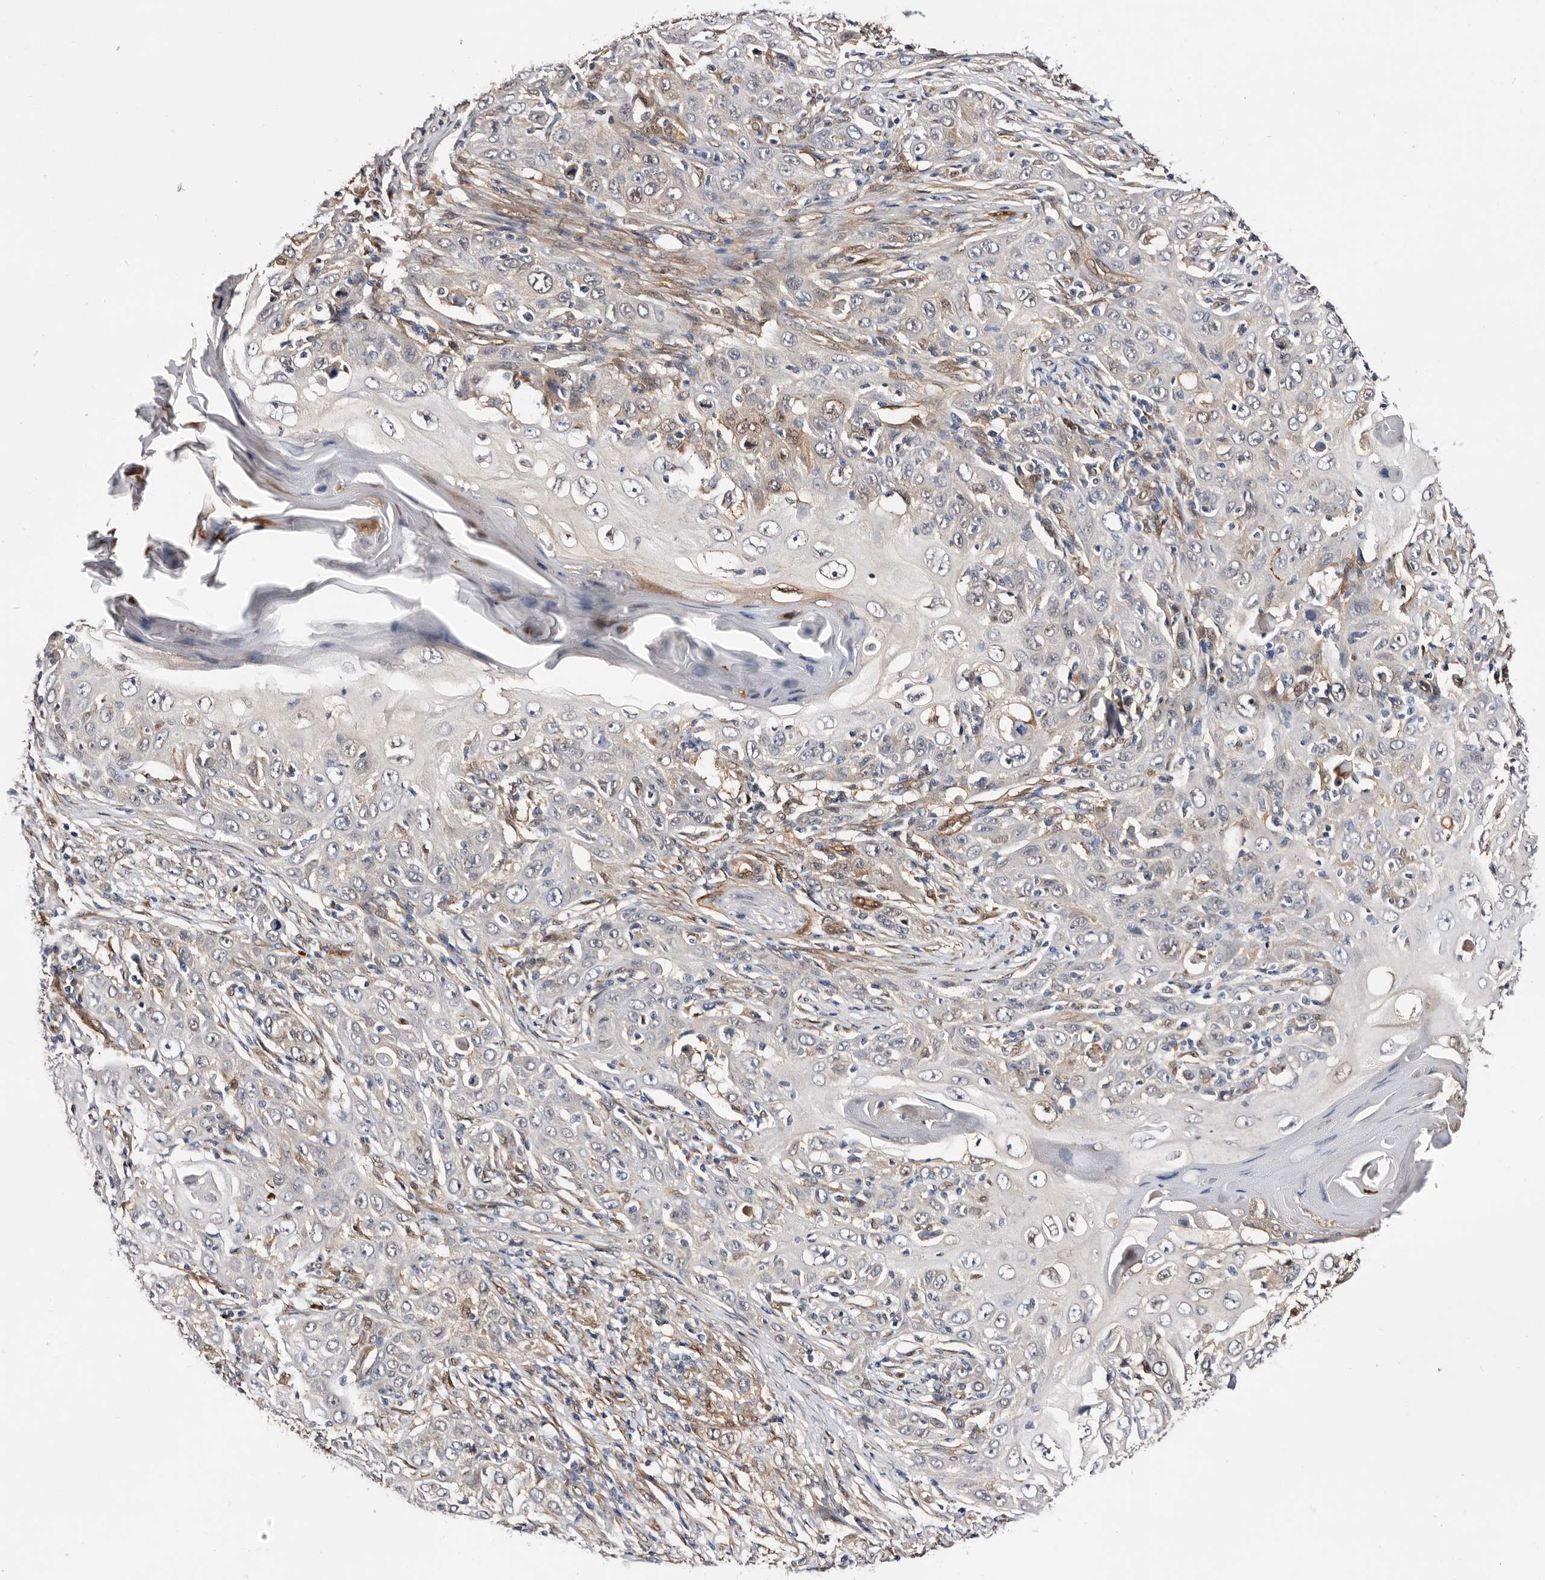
{"staining": {"intensity": "negative", "quantity": "none", "location": "none"}, "tissue": "skin cancer", "cell_type": "Tumor cells", "image_type": "cancer", "snomed": [{"axis": "morphology", "description": "Squamous cell carcinoma, NOS"}, {"axis": "topography", "description": "Skin"}], "caption": "Immunohistochemistry of skin squamous cell carcinoma reveals no expression in tumor cells.", "gene": "TP53I3", "patient": {"sex": "female", "age": 88}}